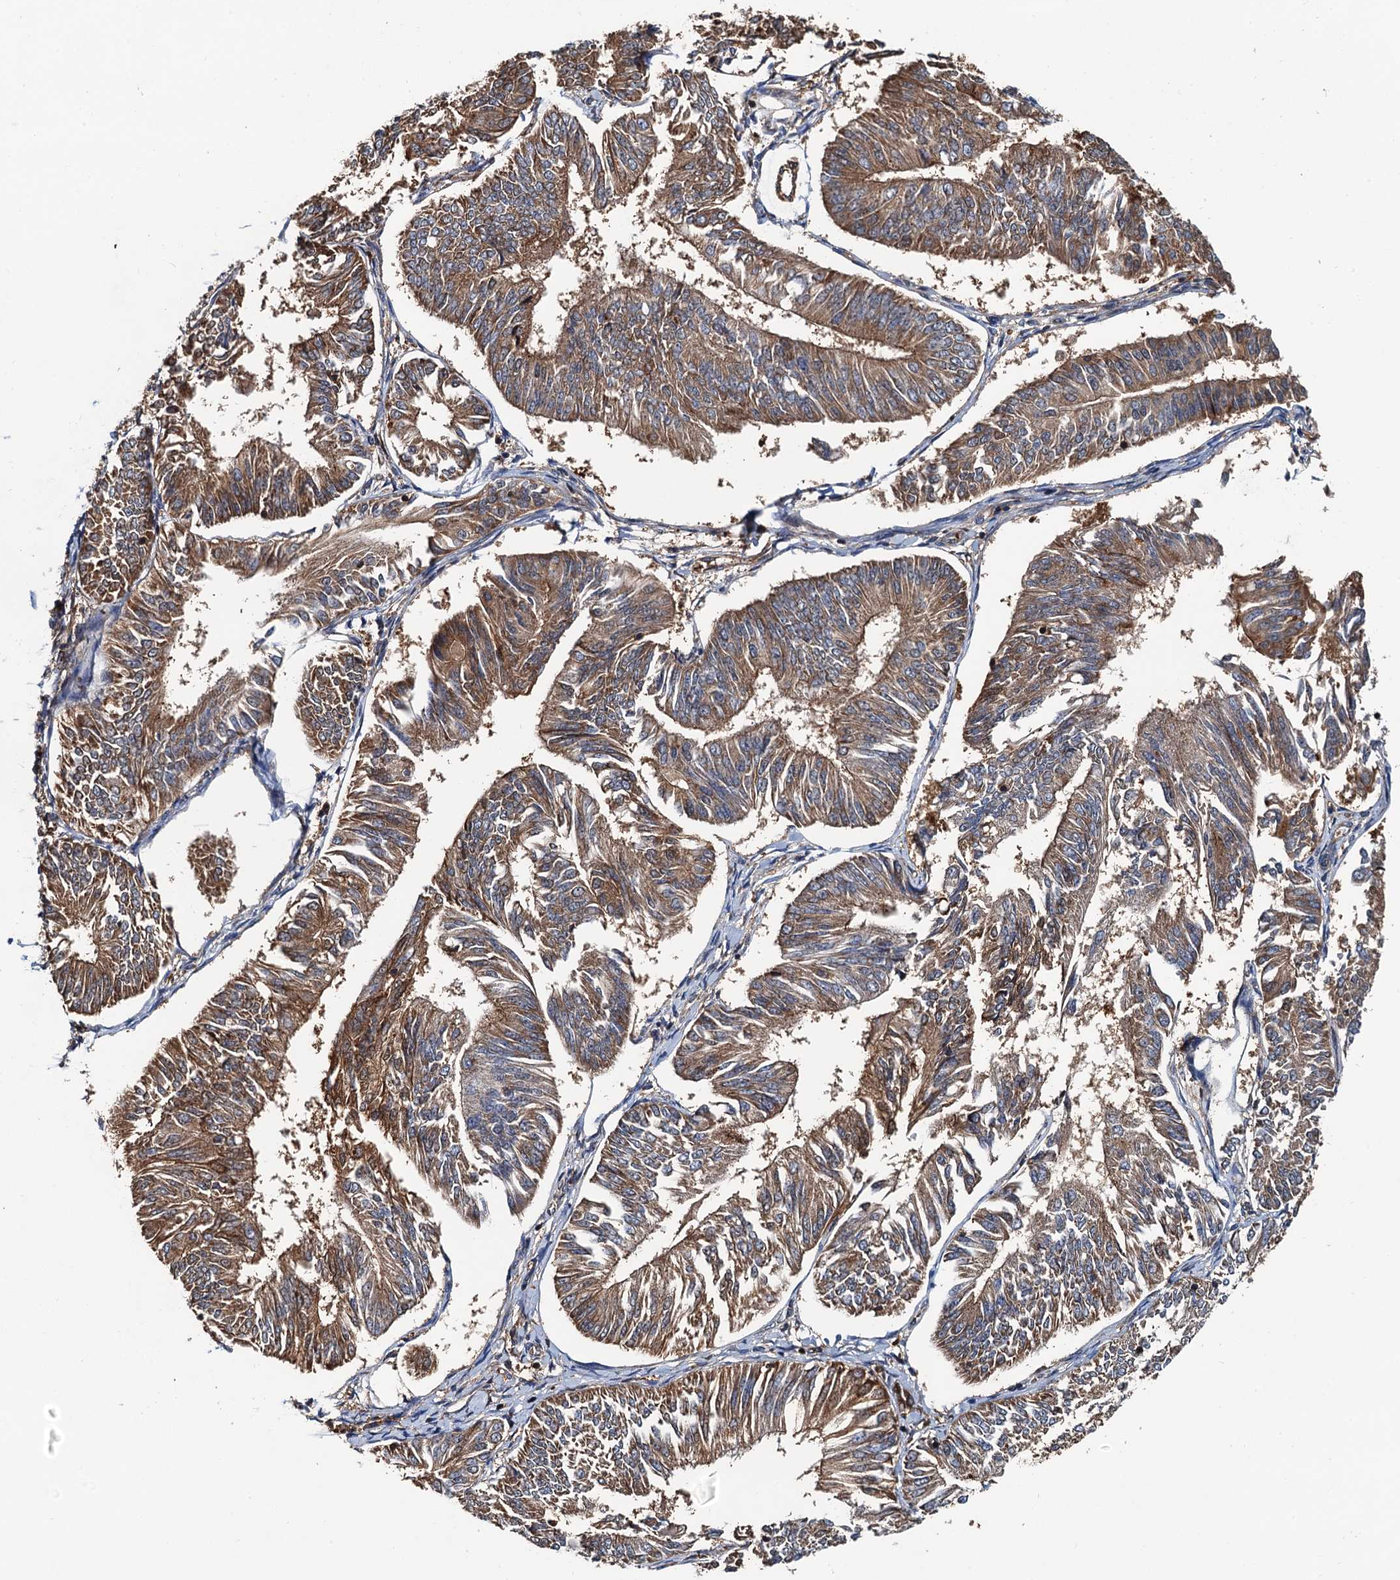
{"staining": {"intensity": "moderate", "quantity": ">75%", "location": "cytoplasmic/membranous"}, "tissue": "endometrial cancer", "cell_type": "Tumor cells", "image_type": "cancer", "snomed": [{"axis": "morphology", "description": "Adenocarcinoma, NOS"}, {"axis": "topography", "description": "Endometrium"}], "caption": "Human endometrial cancer (adenocarcinoma) stained with a protein marker reveals moderate staining in tumor cells.", "gene": "USP6NL", "patient": {"sex": "female", "age": 58}}